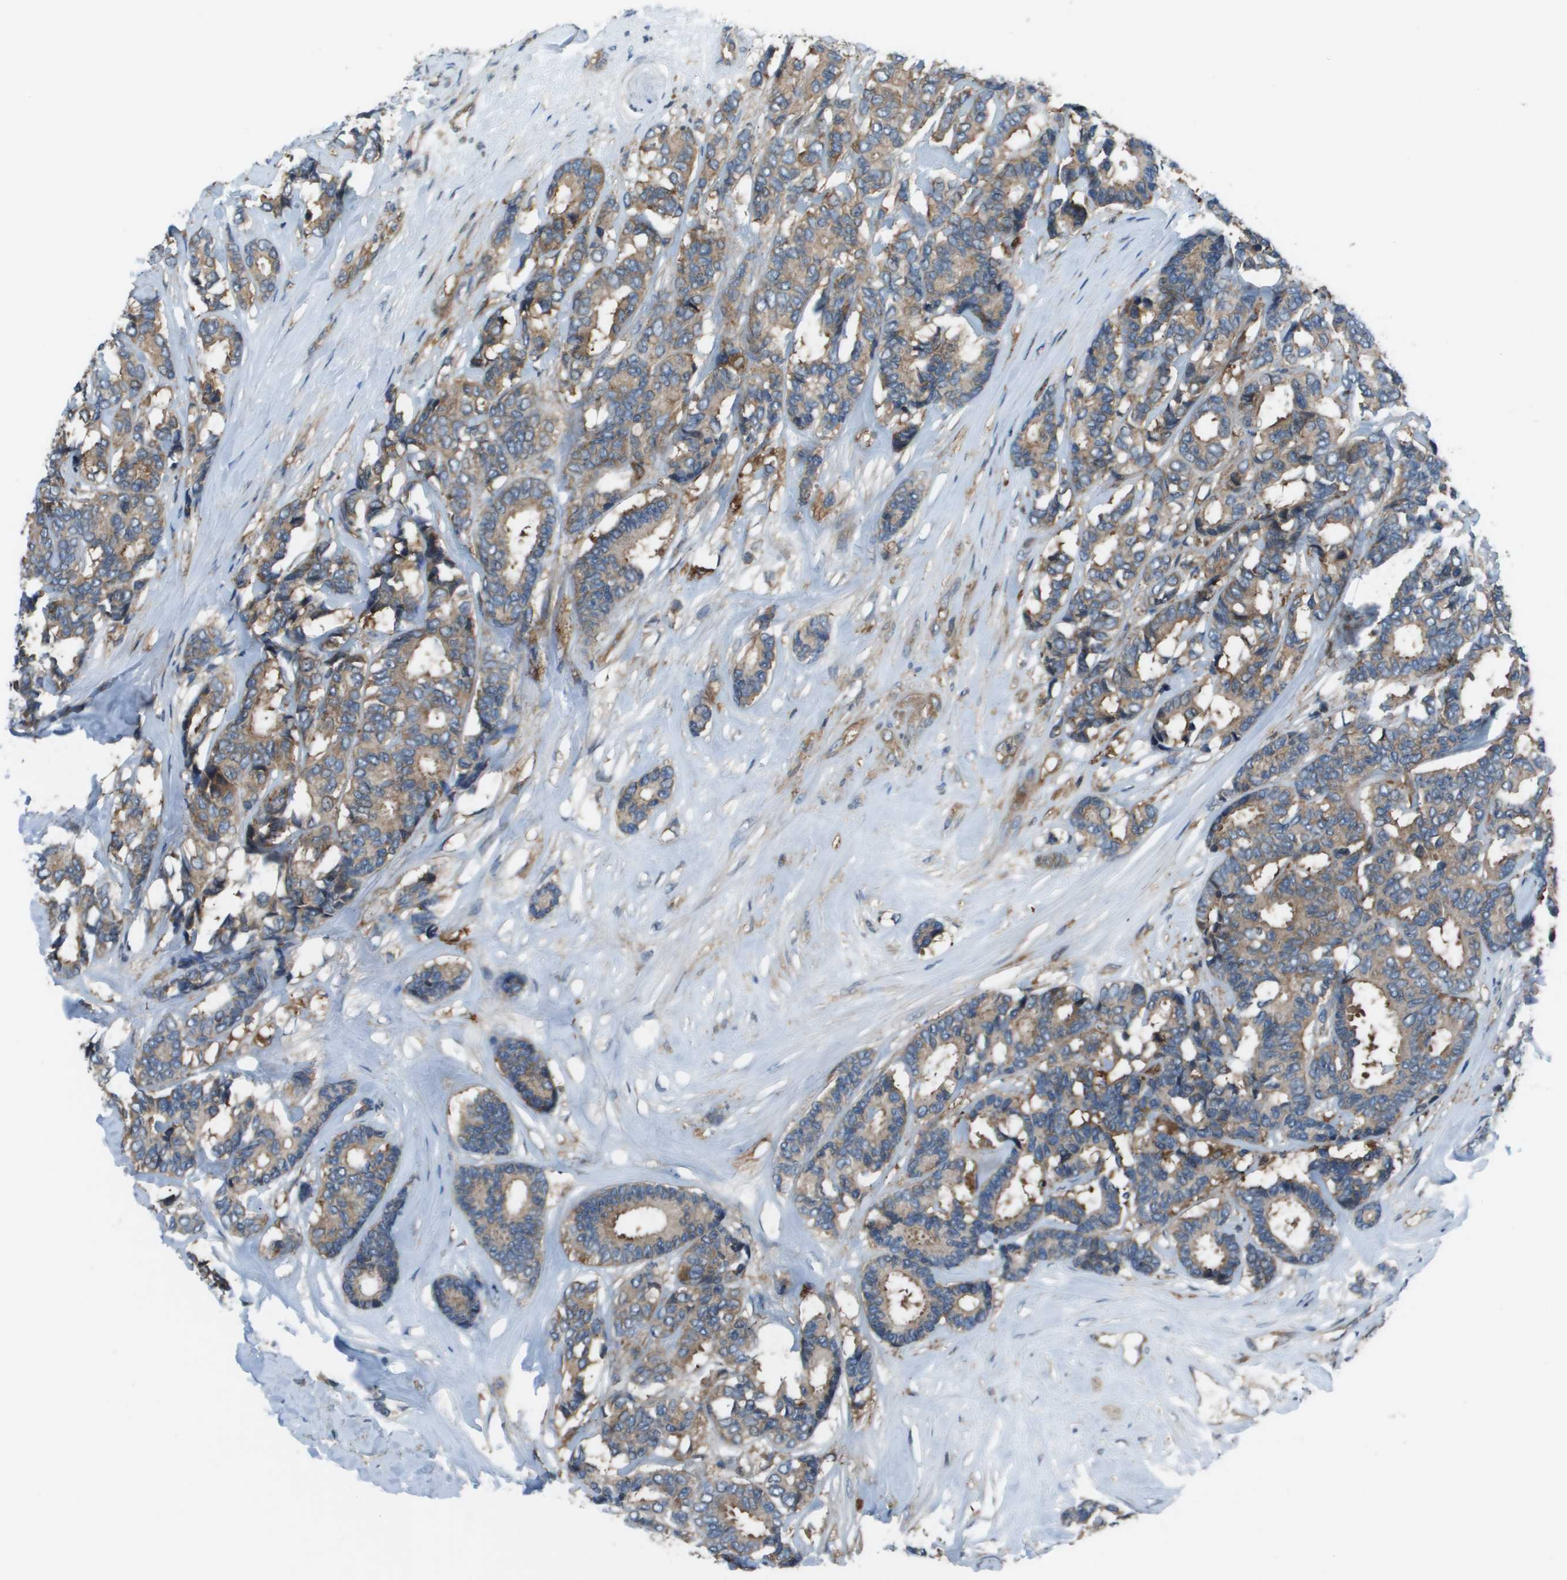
{"staining": {"intensity": "moderate", "quantity": ">75%", "location": "cytoplasmic/membranous"}, "tissue": "breast cancer", "cell_type": "Tumor cells", "image_type": "cancer", "snomed": [{"axis": "morphology", "description": "Duct carcinoma"}, {"axis": "topography", "description": "Breast"}], "caption": "Protein expression analysis of breast cancer reveals moderate cytoplasmic/membranous positivity in approximately >75% of tumor cells. (DAB = brown stain, brightfield microscopy at high magnification).", "gene": "EIF3B", "patient": {"sex": "female", "age": 87}}